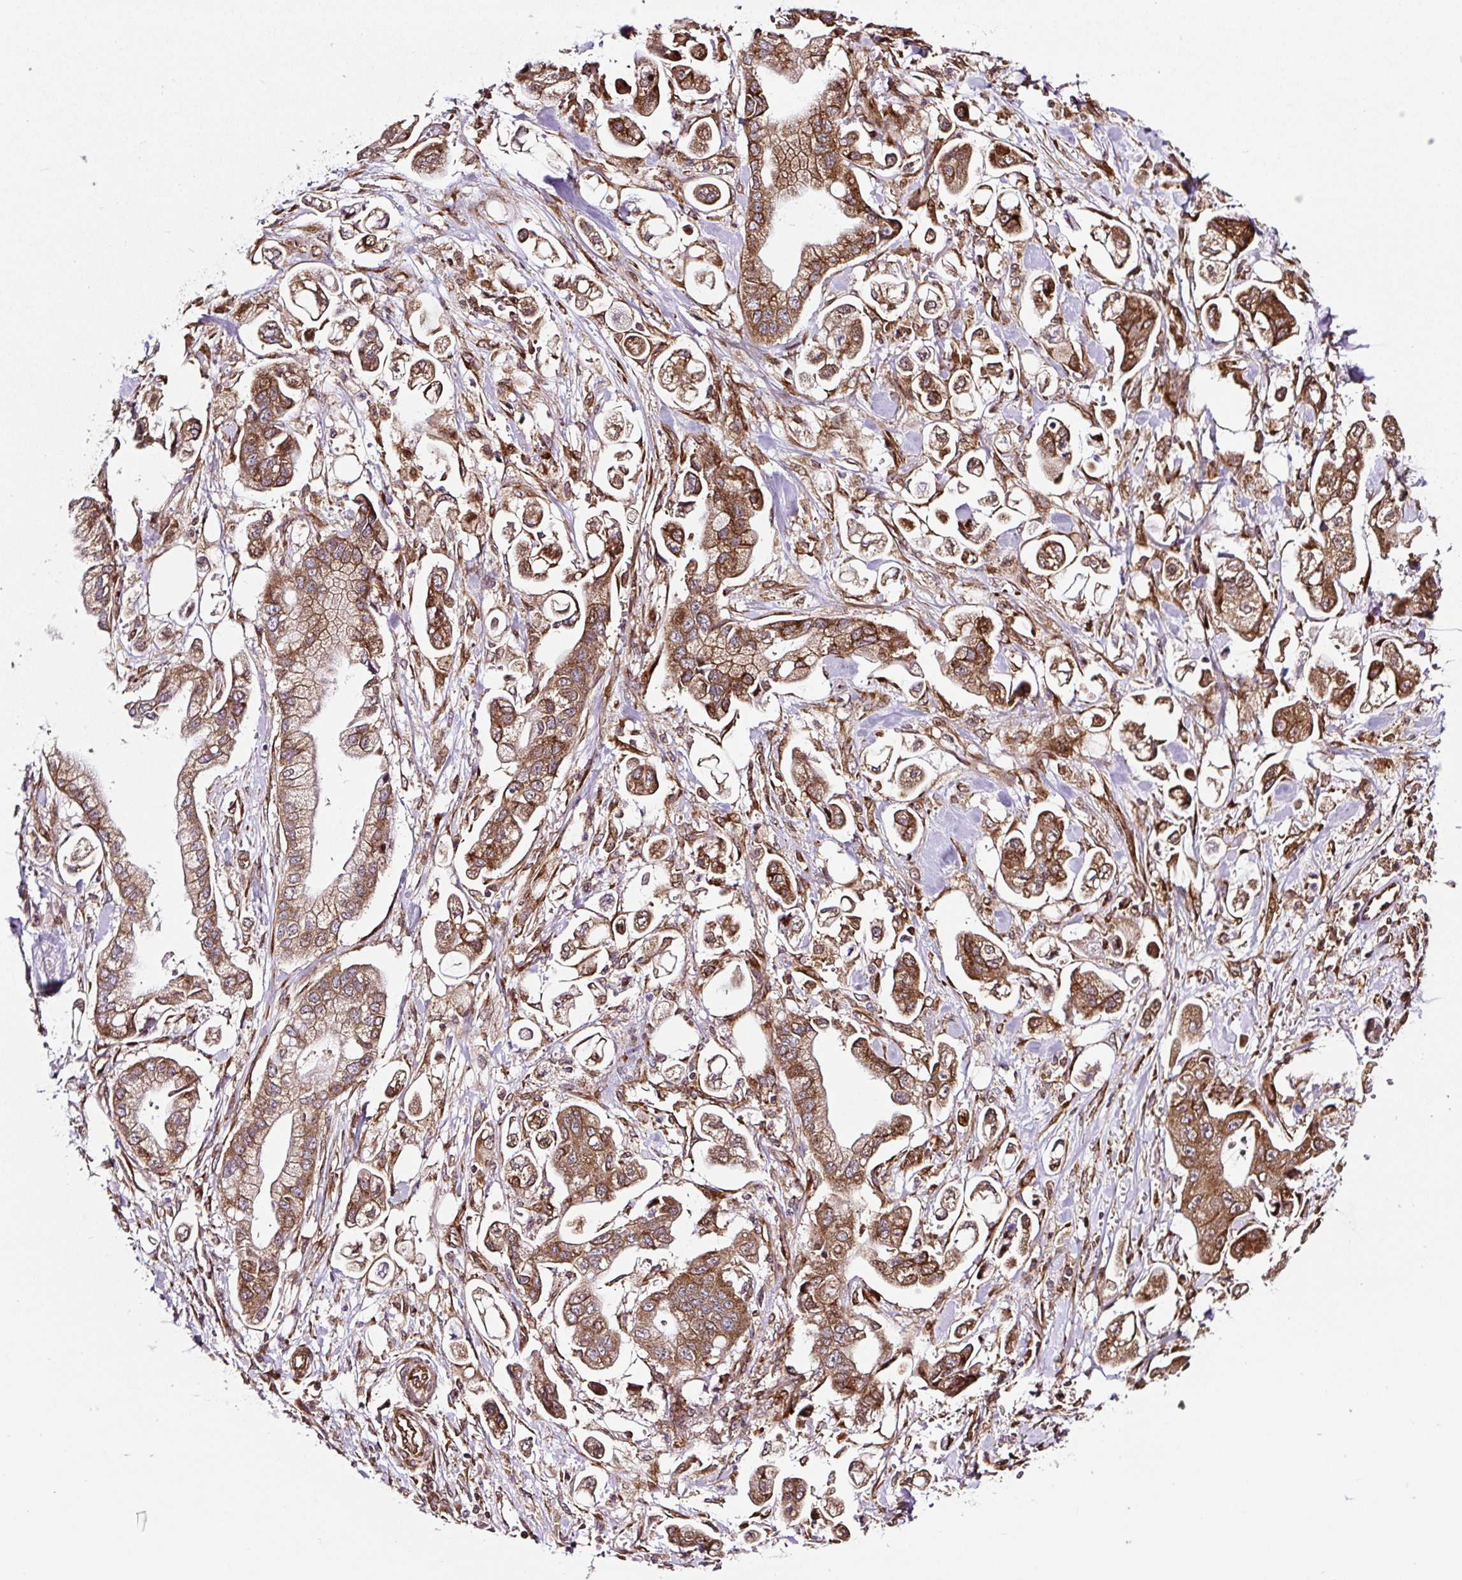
{"staining": {"intensity": "moderate", "quantity": ">75%", "location": "cytoplasmic/membranous"}, "tissue": "stomach cancer", "cell_type": "Tumor cells", "image_type": "cancer", "snomed": [{"axis": "morphology", "description": "Adenocarcinoma, NOS"}, {"axis": "topography", "description": "Stomach"}], "caption": "Adenocarcinoma (stomach) stained with a brown dye demonstrates moderate cytoplasmic/membranous positive expression in about >75% of tumor cells.", "gene": "KDM4E", "patient": {"sex": "male", "age": 62}}